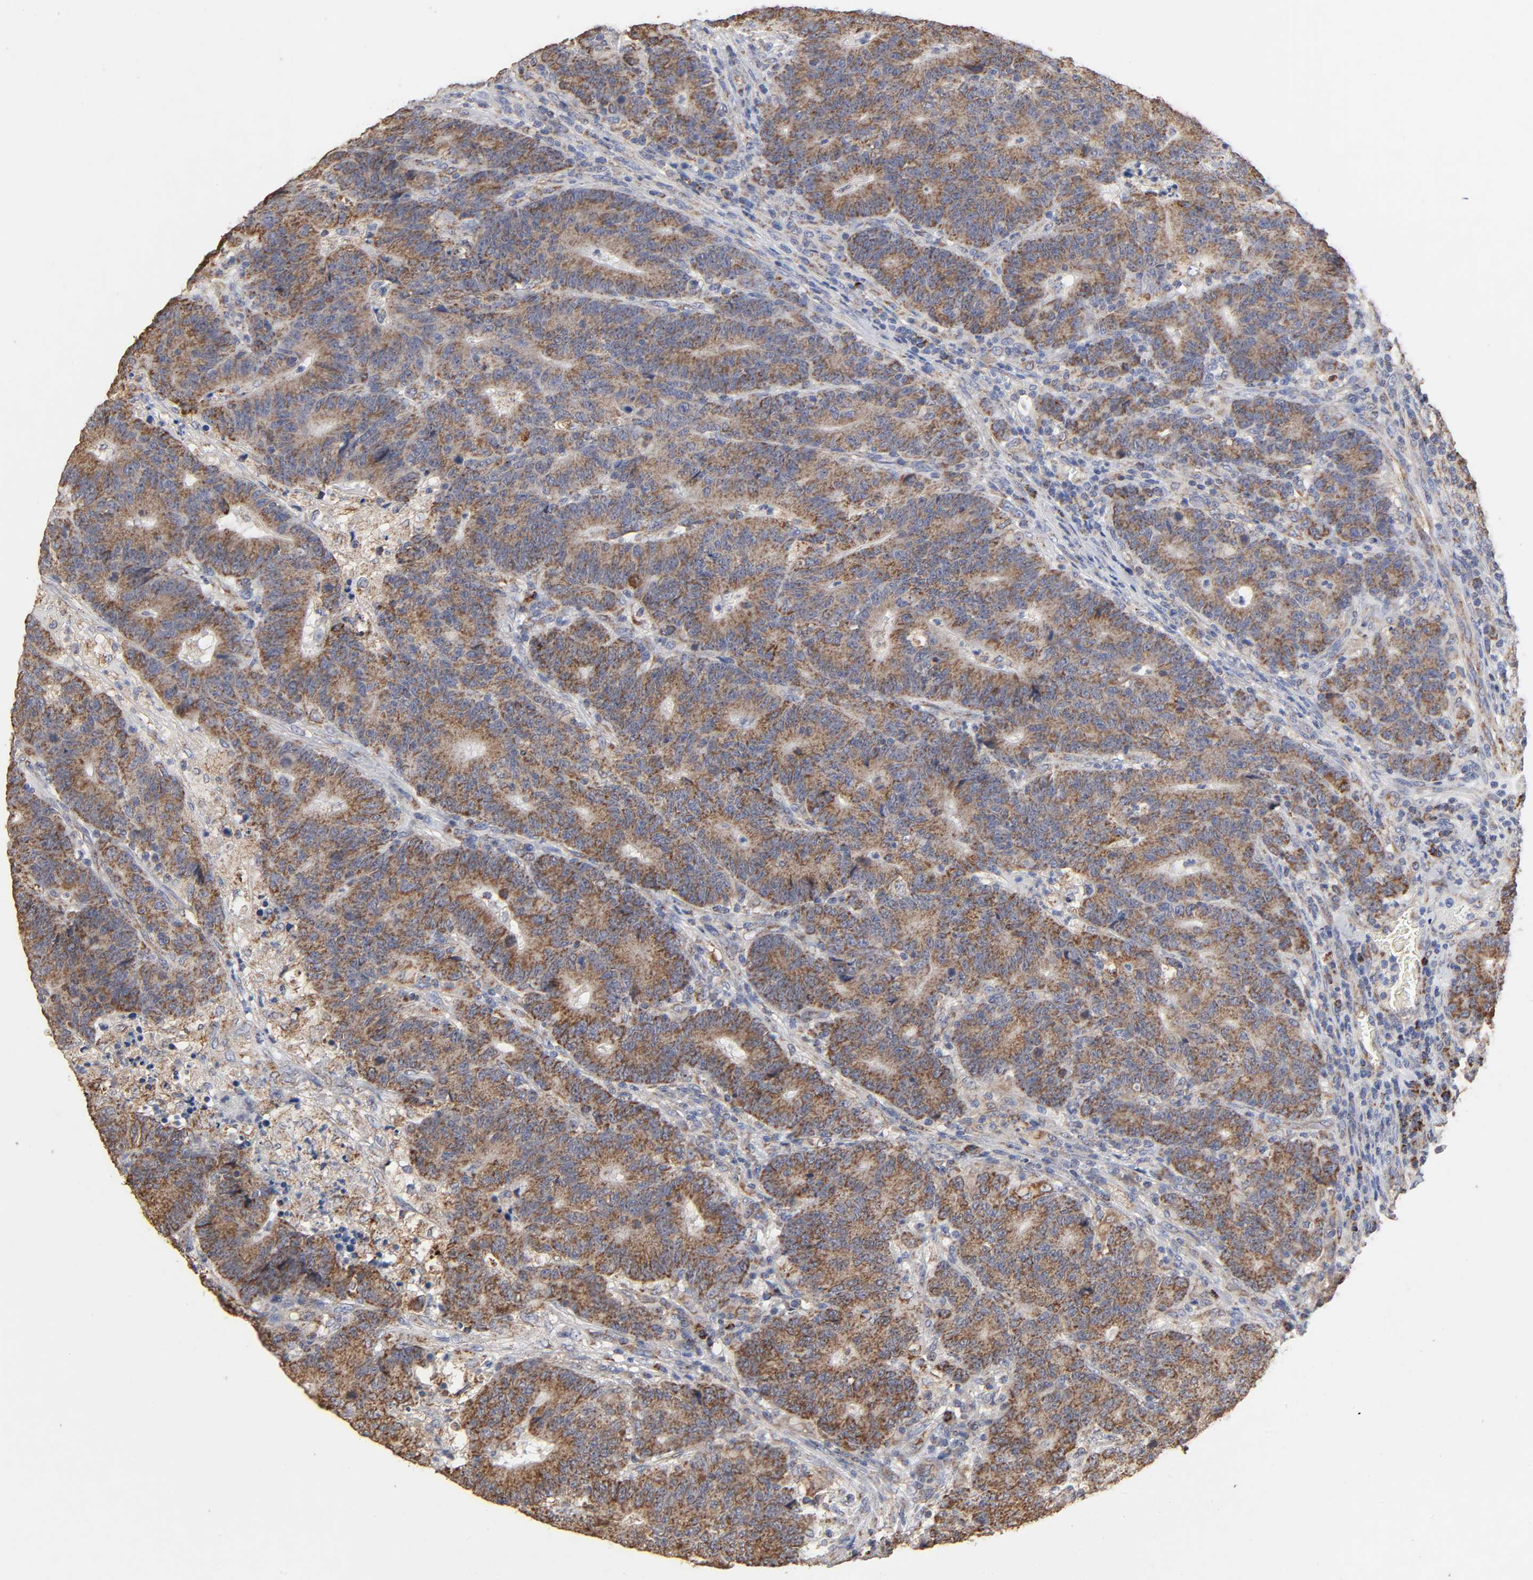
{"staining": {"intensity": "strong", "quantity": ">75%", "location": "cytoplasmic/membranous"}, "tissue": "colorectal cancer", "cell_type": "Tumor cells", "image_type": "cancer", "snomed": [{"axis": "morphology", "description": "Normal tissue, NOS"}, {"axis": "morphology", "description": "Adenocarcinoma, NOS"}, {"axis": "topography", "description": "Colon"}], "caption": "Protein analysis of colorectal adenocarcinoma tissue demonstrates strong cytoplasmic/membranous positivity in approximately >75% of tumor cells. Using DAB (brown) and hematoxylin (blue) stains, captured at high magnification using brightfield microscopy.", "gene": "CYCS", "patient": {"sex": "female", "age": 75}}